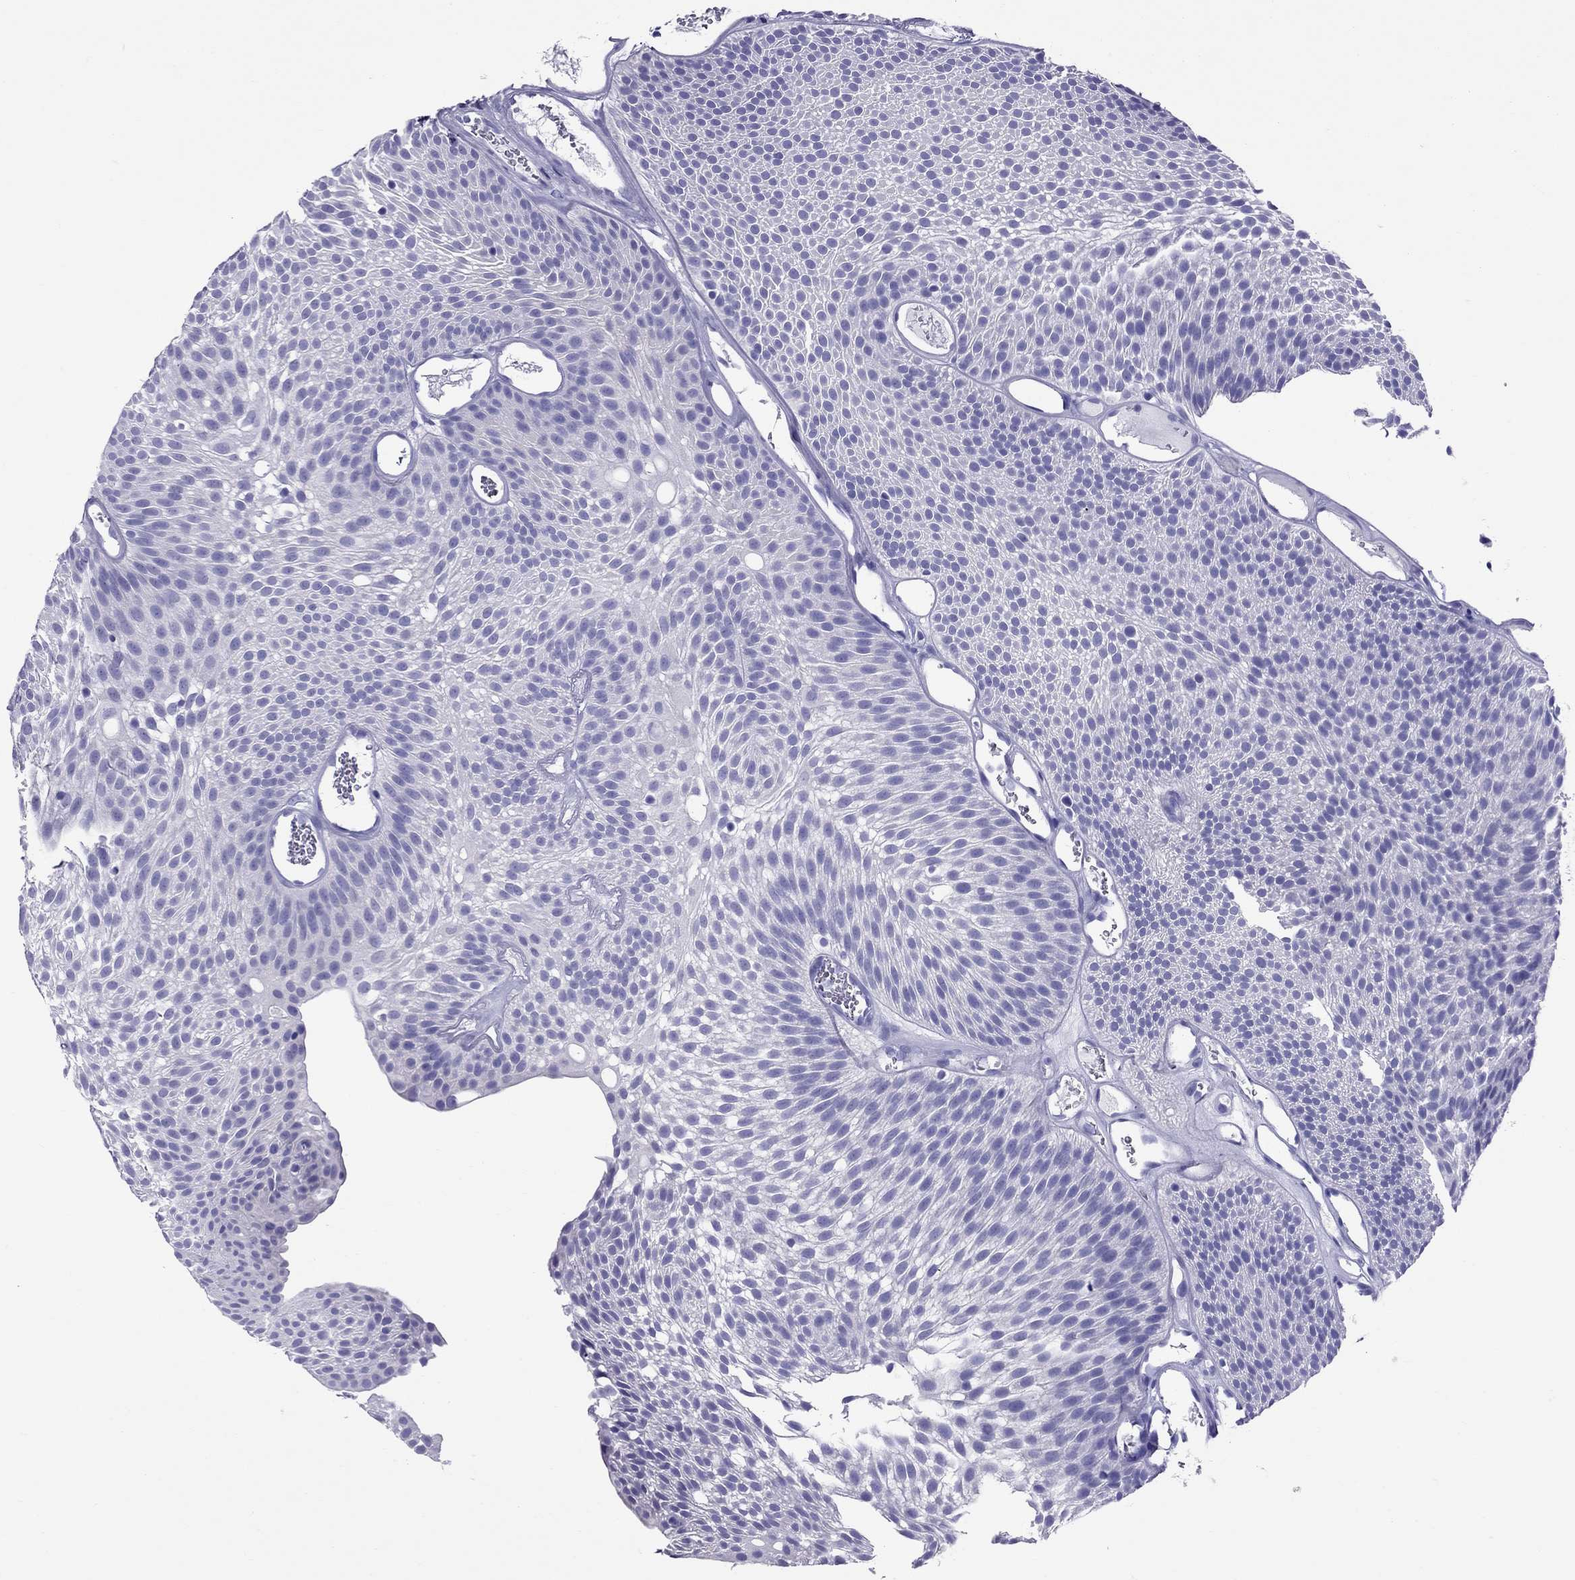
{"staining": {"intensity": "negative", "quantity": "none", "location": "none"}, "tissue": "urothelial cancer", "cell_type": "Tumor cells", "image_type": "cancer", "snomed": [{"axis": "morphology", "description": "Urothelial carcinoma, Low grade"}, {"axis": "topography", "description": "Urinary bladder"}], "caption": "Human urothelial cancer stained for a protein using IHC displays no expression in tumor cells.", "gene": "AVPR1B", "patient": {"sex": "male", "age": 52}}